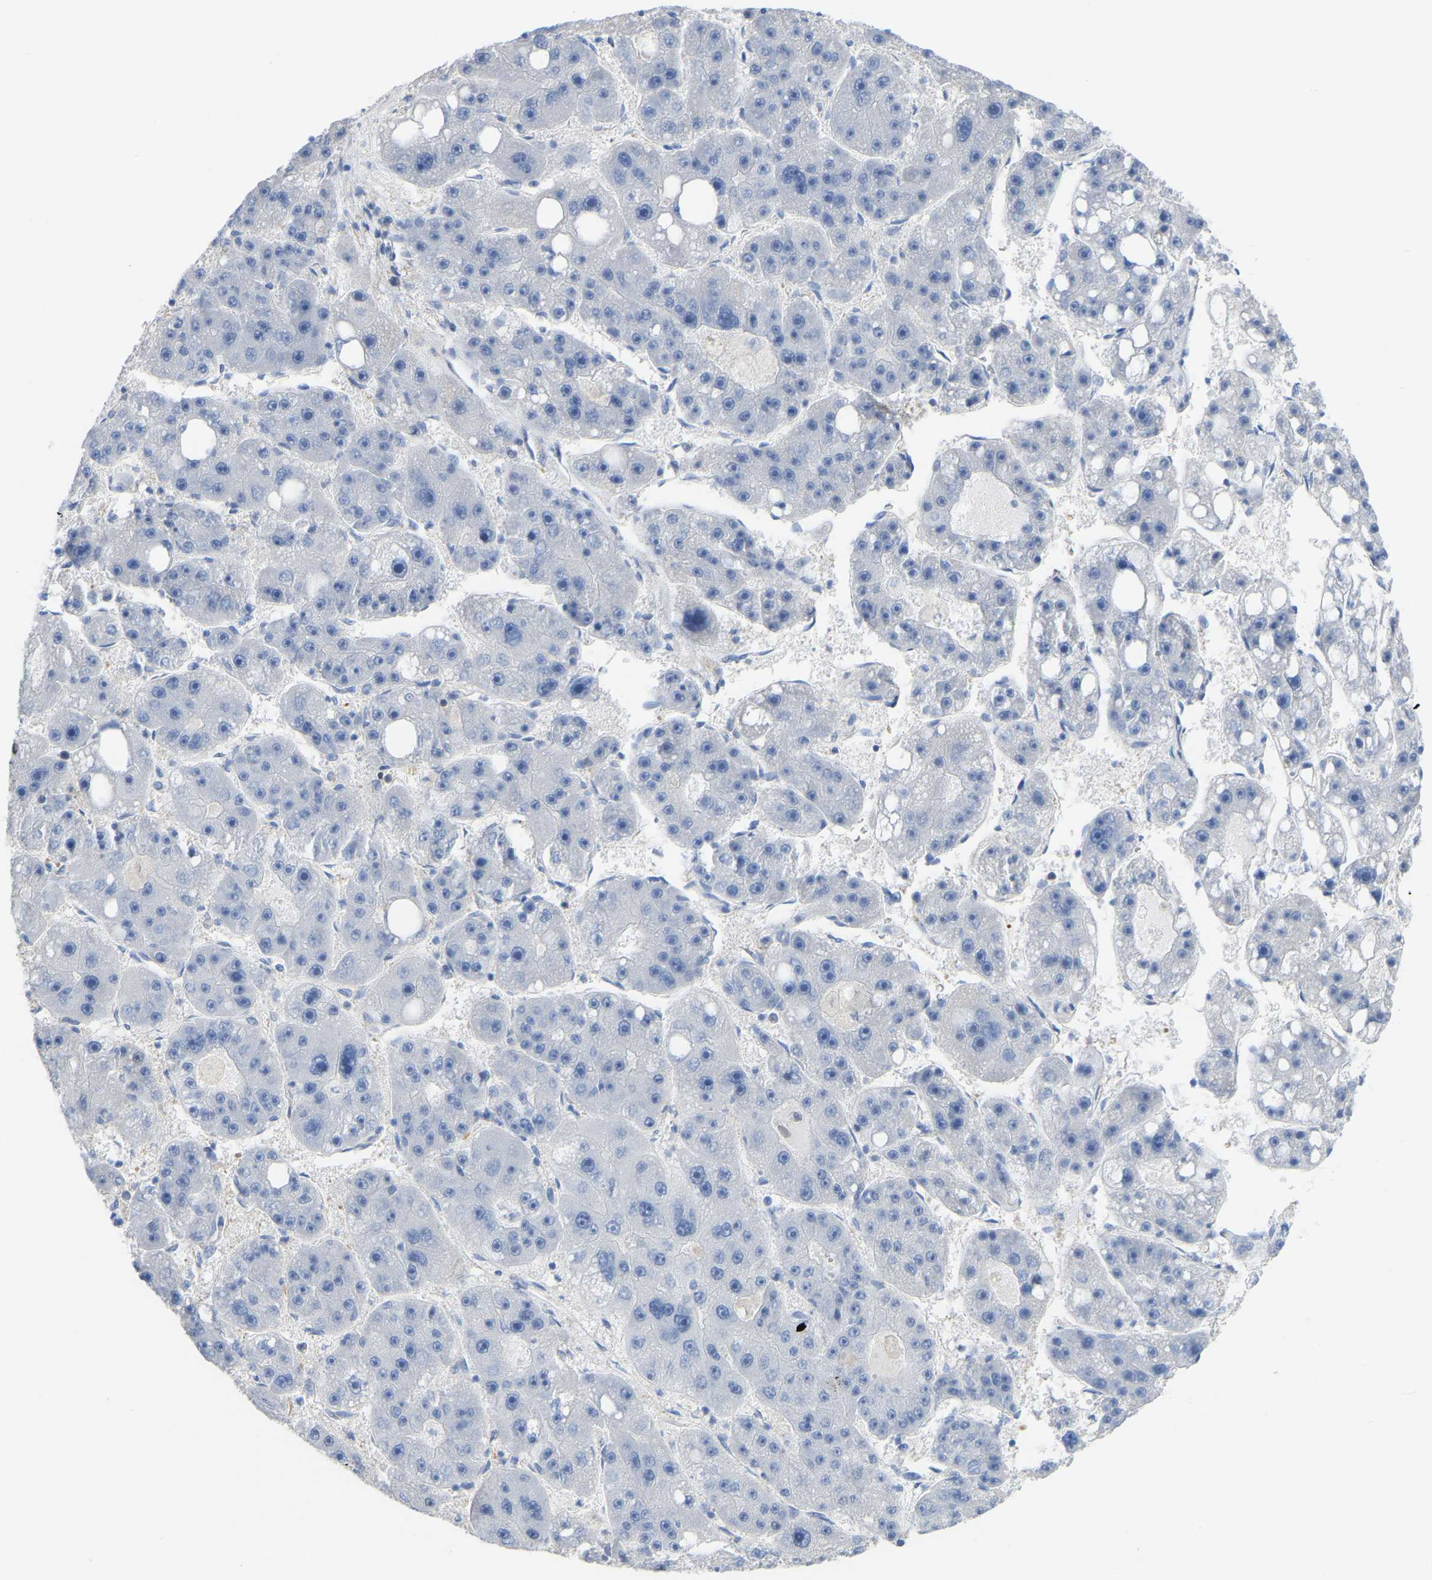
{"staining": {"intensity": "negative", "quantity": "none", "location": "none"}, "tissue": "liver cancer", "cell_type": "Tumor cells", "image_type": "cancer", "snomed": [{"axis": "morphology", "description": "Carcinoma, Hepatocellular, NOS"}, {"axis": "topography", "description": "Liver"}], "caption": "The histopathology image displays no staining of tumor cells in liver hepatocellular carcinoma.", "gene": "KLRG2", "patient": {"sex": "female", "age": 61}}